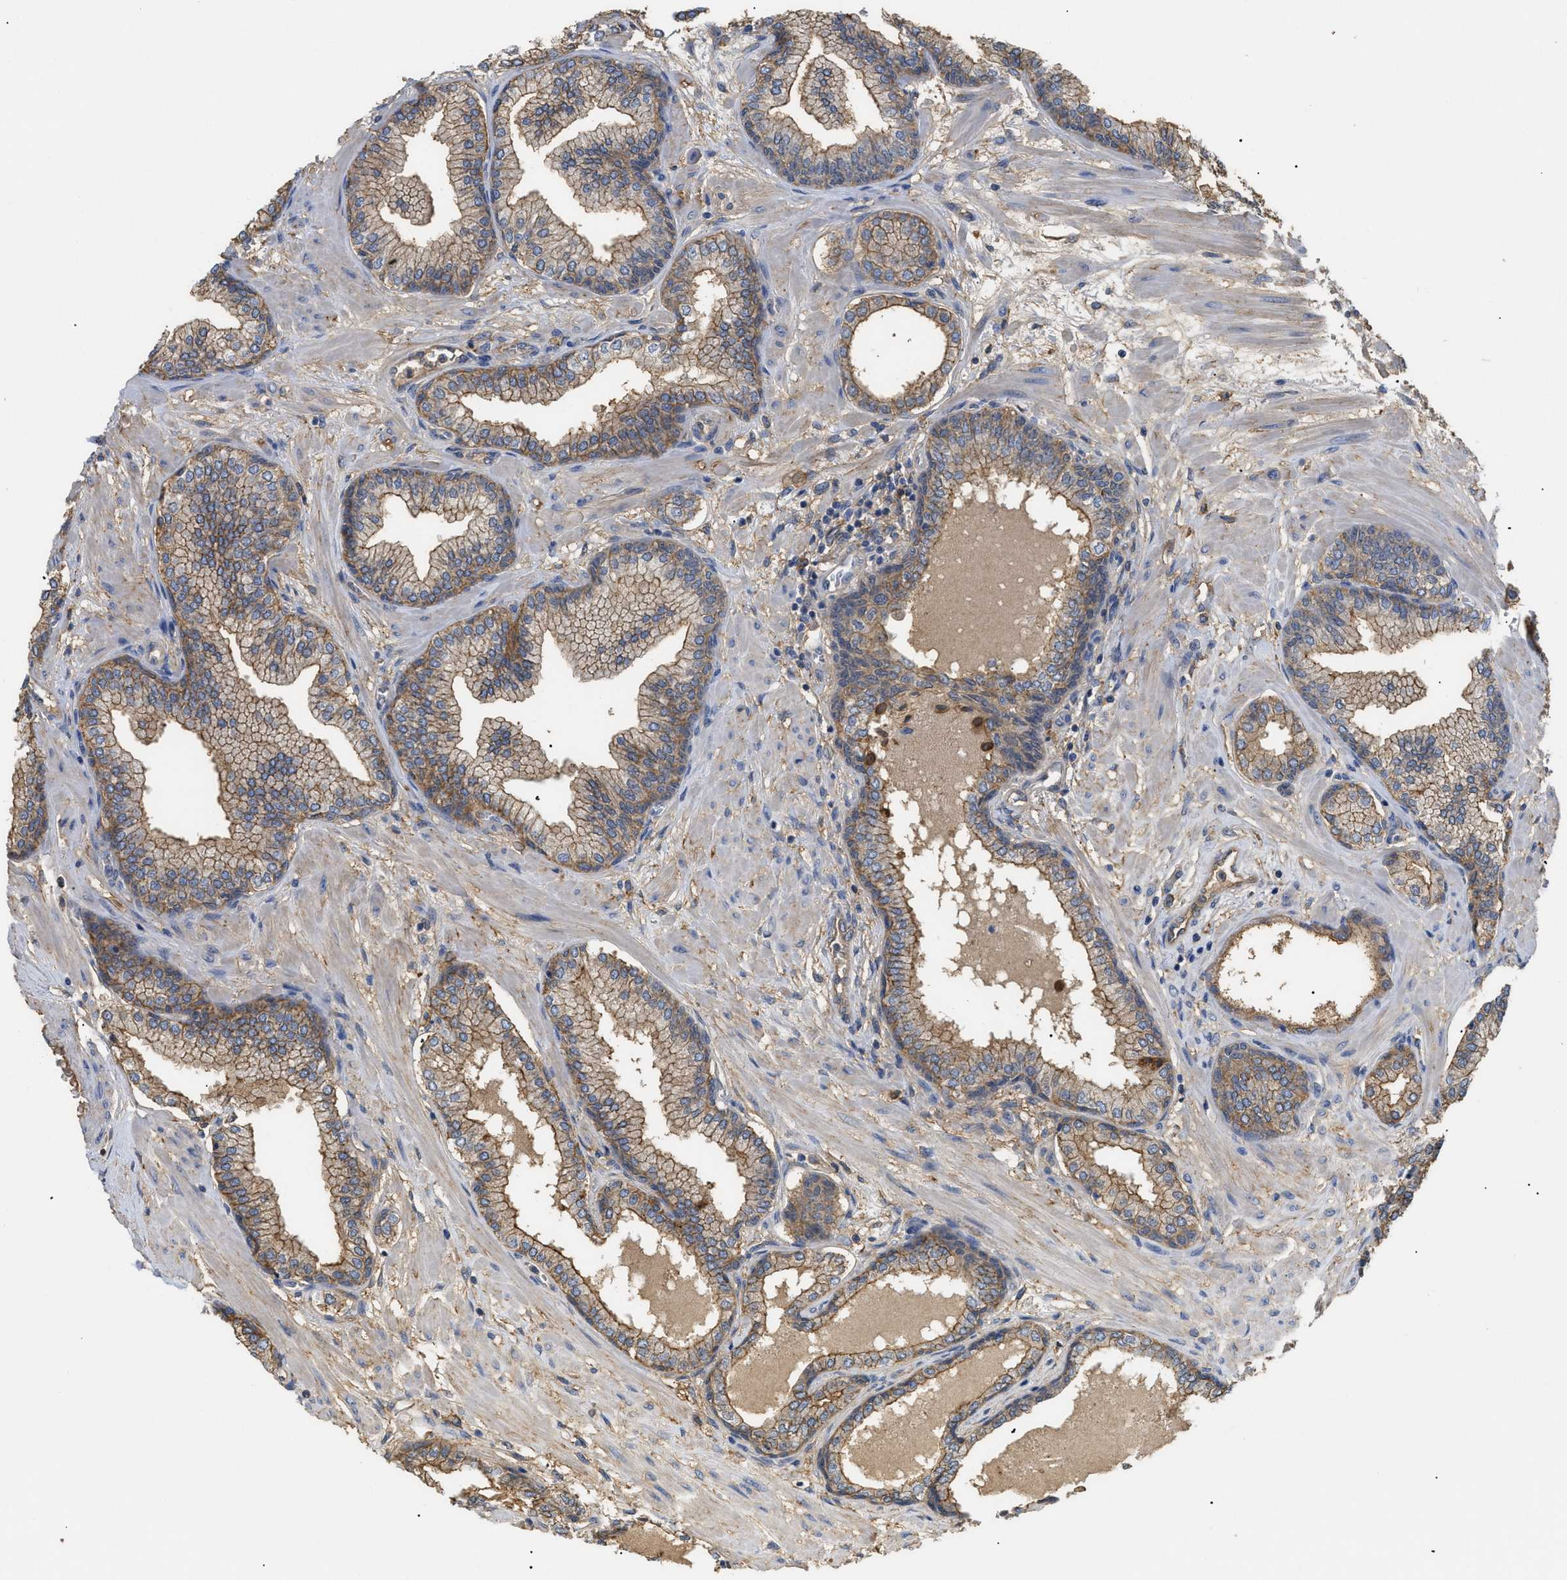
{"staining": {"intensity": "moderate", "quantity": ">75%", "location": "cytoplasmic/membranous"}, "tissue": "prostate", "cell_type": "Glandular cells", "image_type": "normal", "snomed": [{"axis": "morphology", "description": "Normal tissue, NOS"}, {"axis": "morphology", "description": "Urothelial carcinoma, Low grade"}, {"axis": "topography", "description": "Urinary bladder"}, {"axis": "topography", "description": "Prostate"}], "caption": "Immunohistochemistry (IHC) of benign prostate displays medium levels of moderate cytoplasmic/membranous positivity in about >75% of glandular cells. (DAB = brown stain, brightfield microscopy at high magnification).", "gene": "ANXA4", "patient": {"sex": "male", "age": 60}}